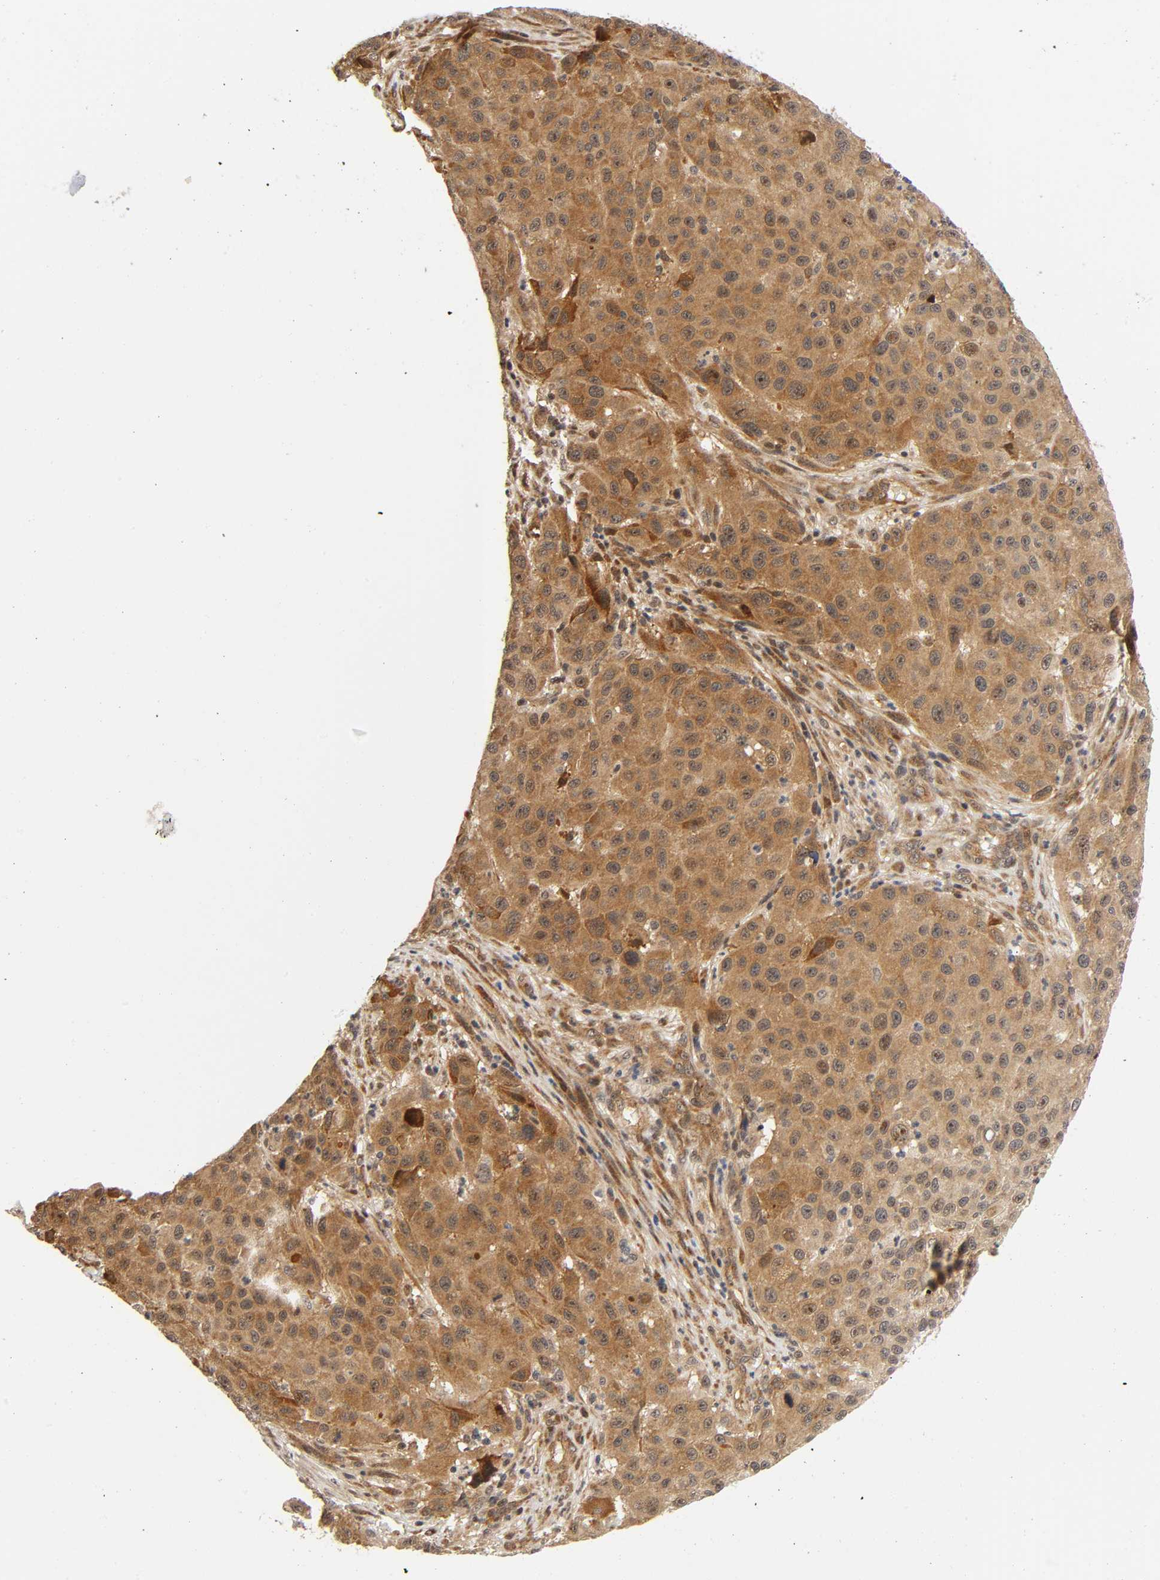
{"staining": {"intensity": "moderate", "quantity": ">75%", "location": "cytoplasmic/membranous,nuclear"}, "tissue": "melanoma", "cell_type": "Tumor cells", "image_type": "cancer", "snomed": [{"axis": "morphology", "description": "Malignant melanoma, Metastatic site"}, {"axis": "topography", "description": "Lymph node"}], "caption": "The photomicrograph demonstrates a brown stain indicating the presence of a protein in the cytoplasmic/membranous and nuclear of tumor cells in melanoma. Nuclei are stained in blue.", "gene": "IQCJ-SCHIP1", "patient": {"sex": "male", "age": 61}}